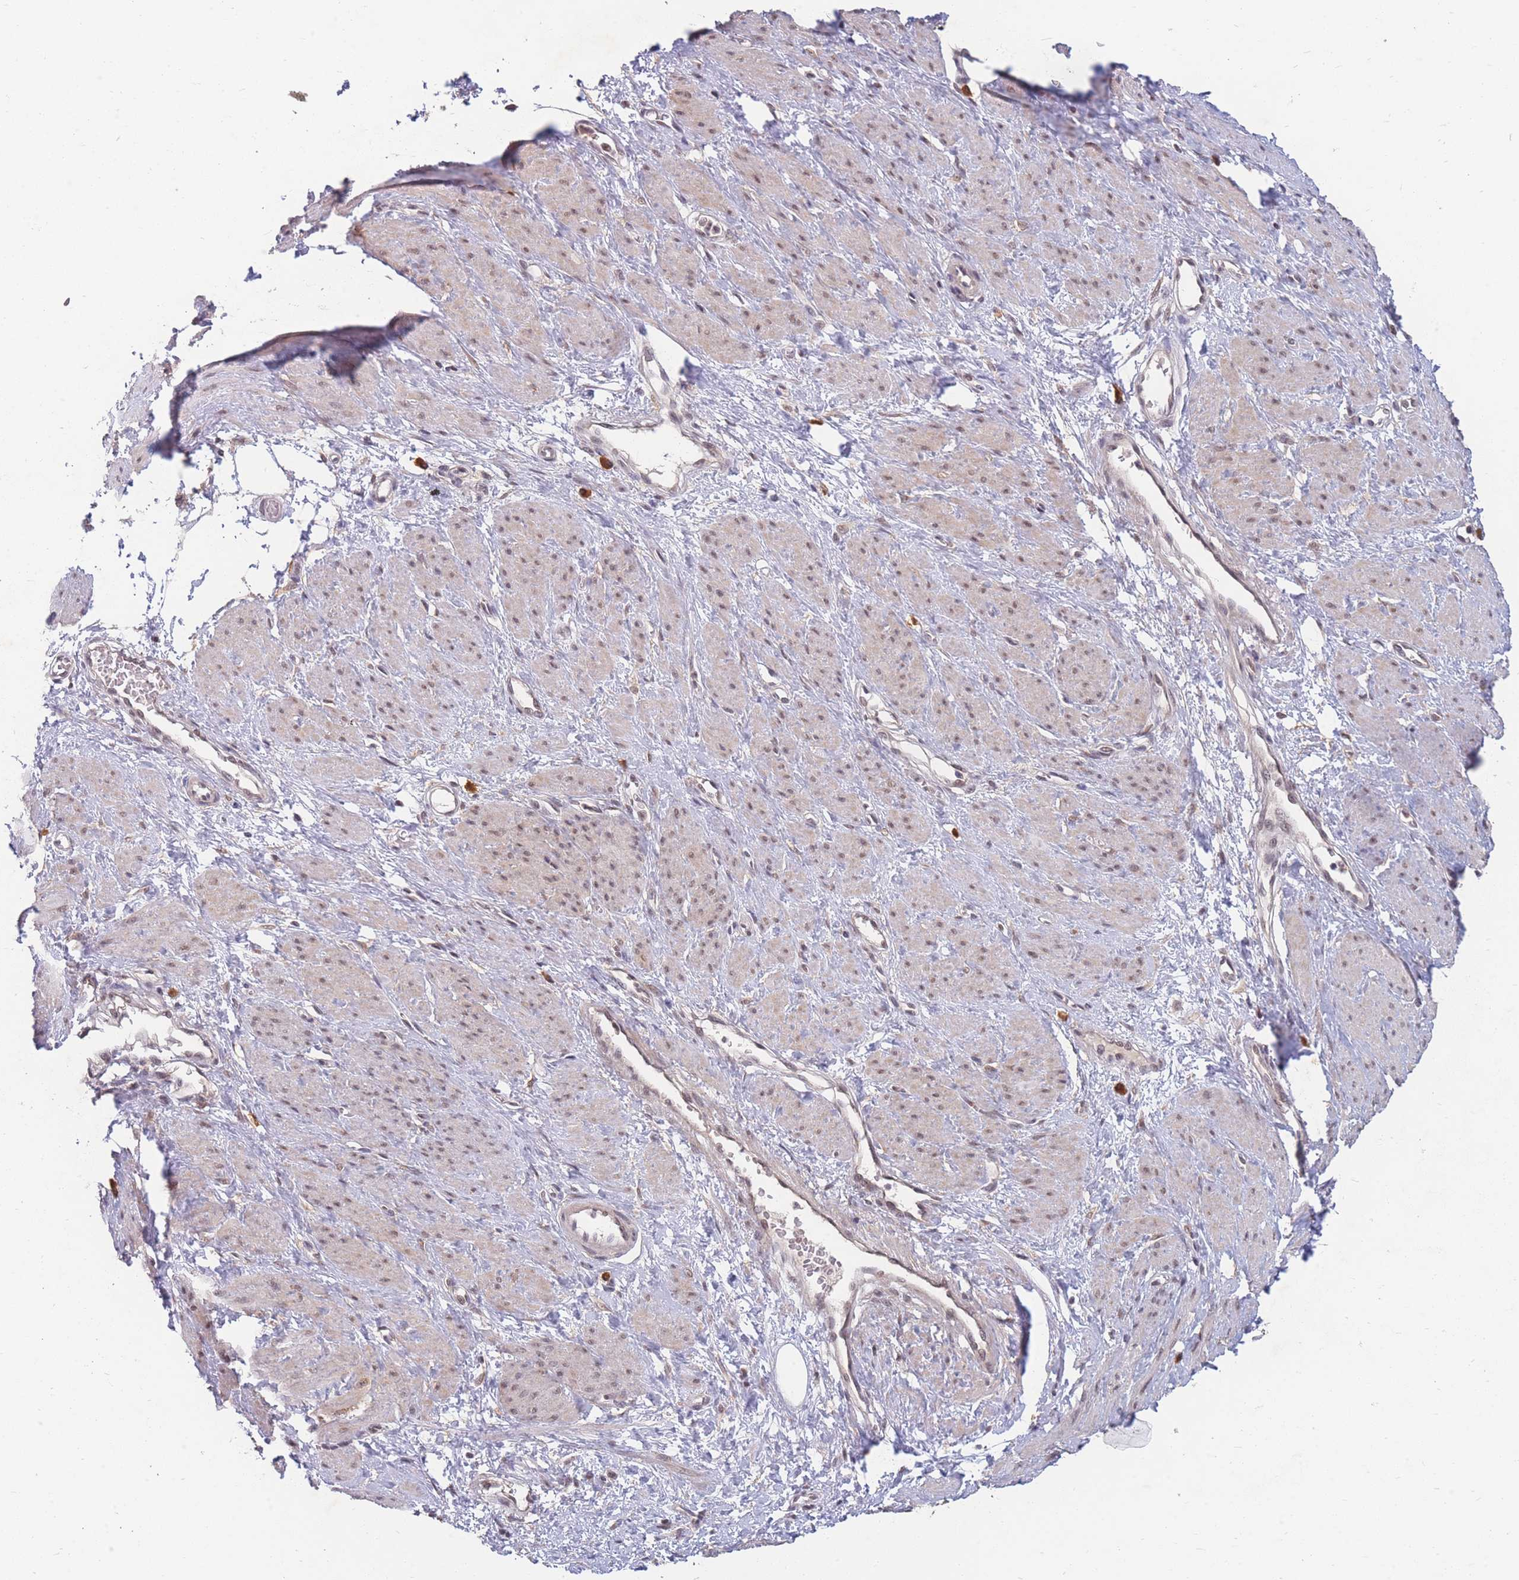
{"staining": {"intensity": "weak", "quantity": ">75%", "location": "nuclear"}, "tissue": "smooth muscle", "cell_type": "Smooth muscle cells", "image_type": "normal", "snomed": [{"axis": "morphology", "description": "Normal tissue, NOS"}, {"axis": "topography", "description": "Smooth muscle"}, {"axis": "topography", "description": "Uterus"}], "caption": "Immunohistochemical staining of normal smooth muscle exhibits >75% levels of weak nuclear protein positivity in approximately >75% of smooth muscle cells.", "gene": "SNRPA1", "patient": {"sex": "female", "age": 39}}